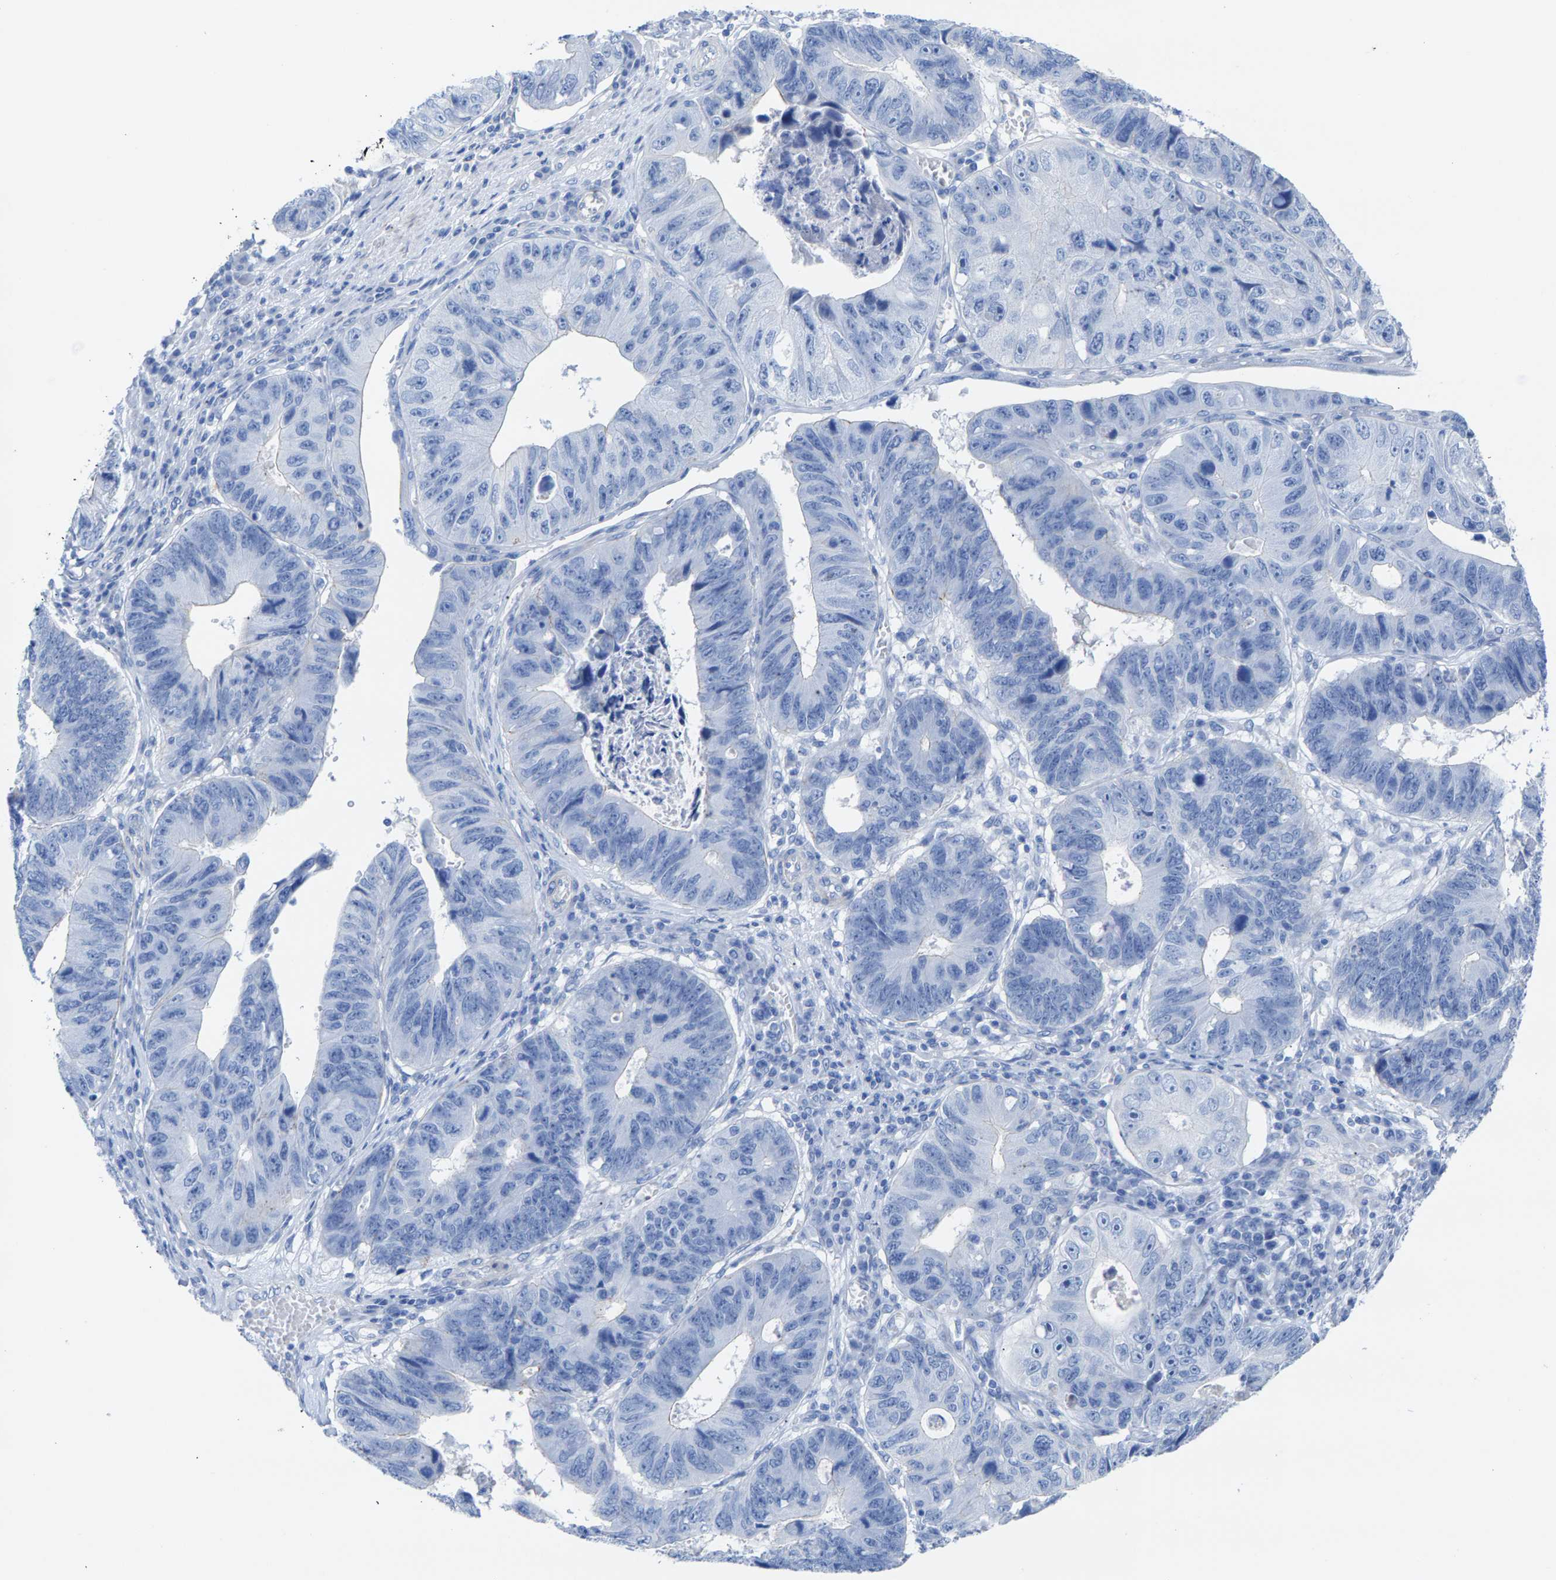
{"staining": {"intensity": "negative", "quantity": "none", "location": "none"}, "tissue": "stomach cancer", "cell_type": "Tumor cells", "image_type": "cancer", "snomed": [{"axis": "morphology", "description": "Adenocarcinoma, NOS"}, {"axis": "topography", "description": "Stomach"}], "caption": "DAB (3,3'-diaminobenzidine) immunohistochemical staining of human stomach cancer displays no significant positivity in tumor cells.", "gene": "CPA1", "patient": {"sex": "male", "age": 59}}